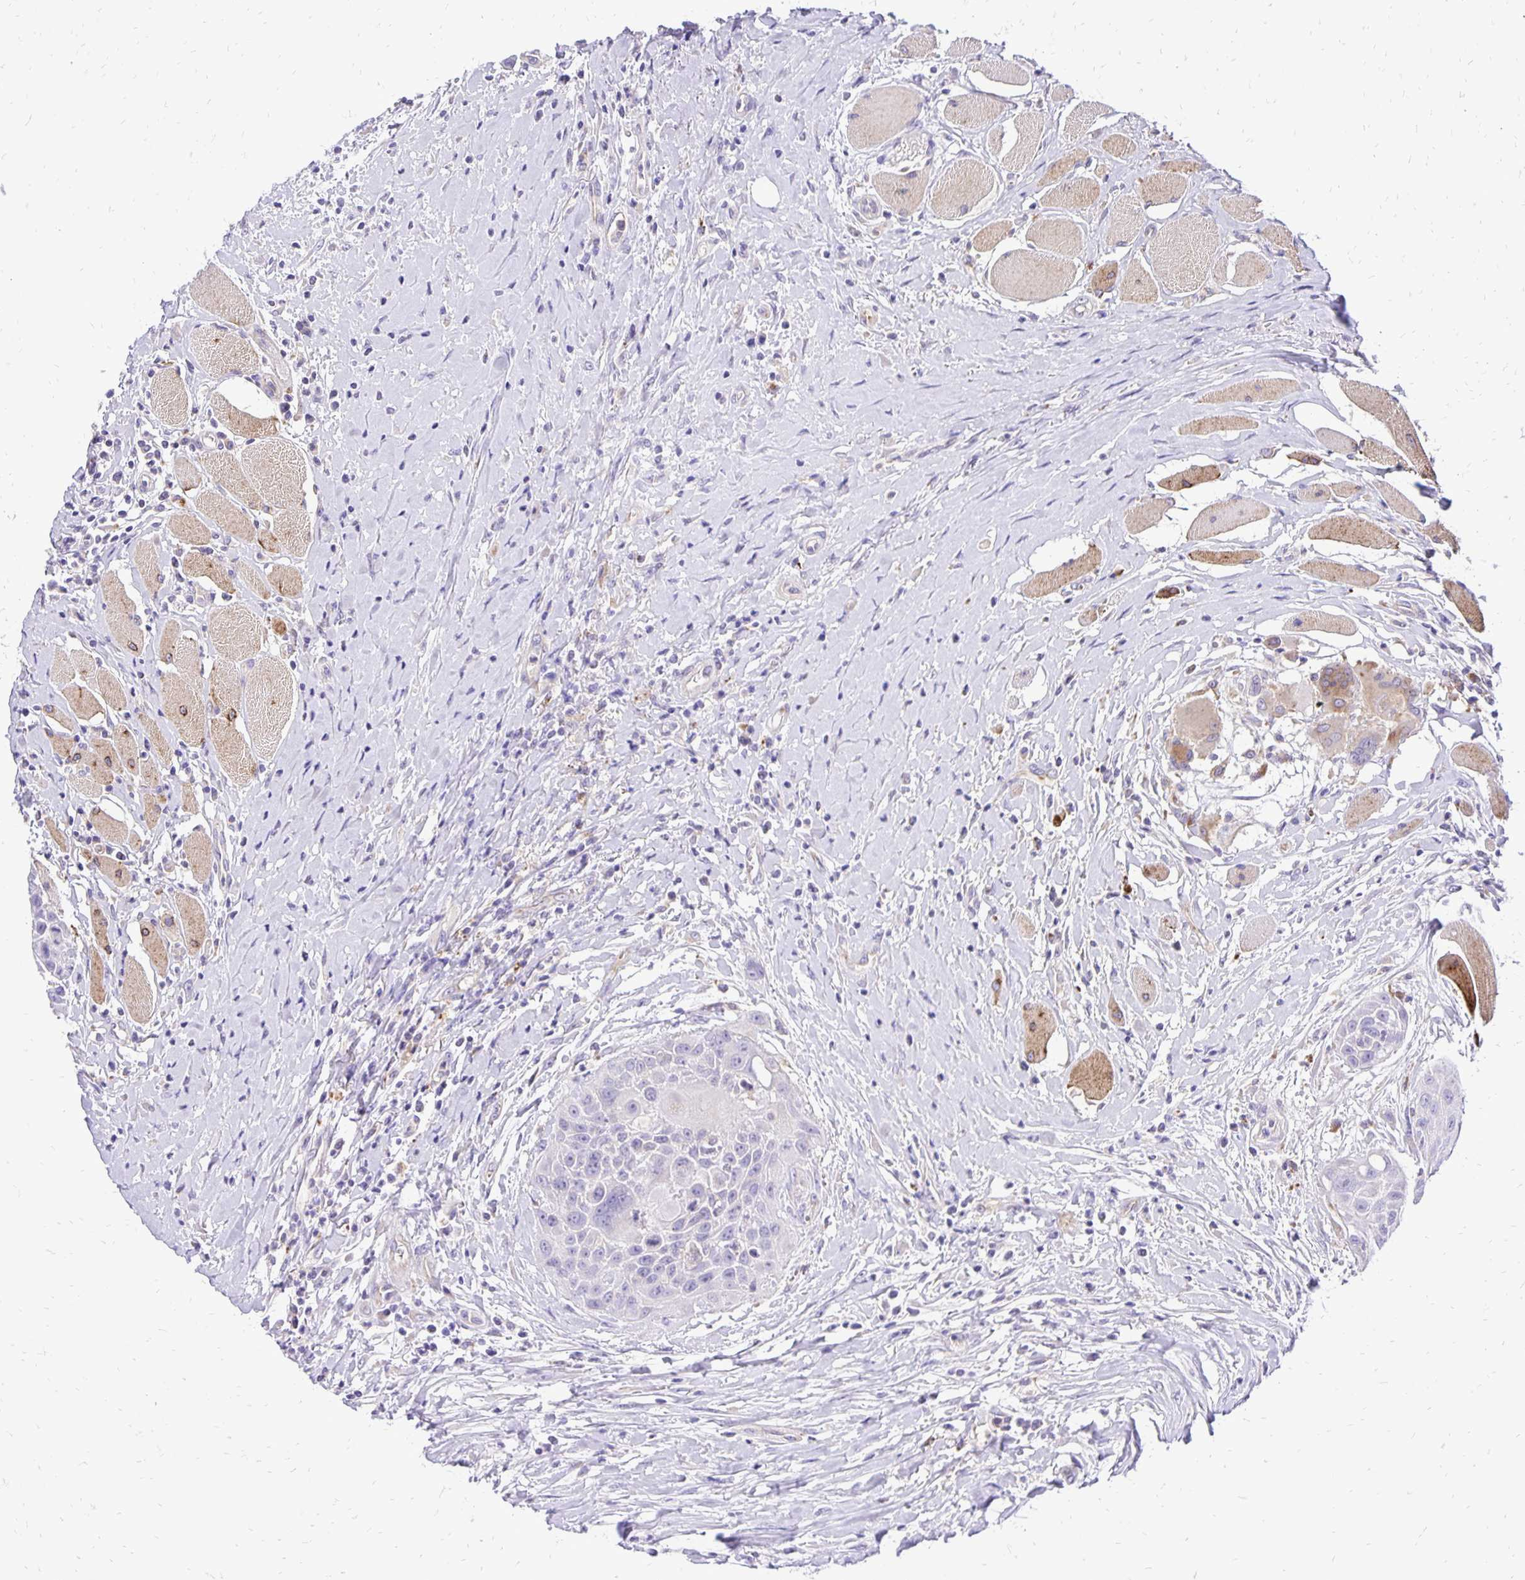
{"staining": {"intensity": "negative", "quantity": "none", "location": "none"}, "tissue": "head and neck cancer", "cell_type": "Tumor cells", "image_type": "cancer", "snomed": [{"axis": "morphology", "description": "Squamous cell carcinoma, NOS"}, {"axis": "topography", "description": "Head-Neck"}], "caption": "Immunohistochemical staining of head and neck cancer demonstrates no significant staining in tumor cells.", "gene": "EIF5A", "patient": {"sex": "female", "age": 73}}